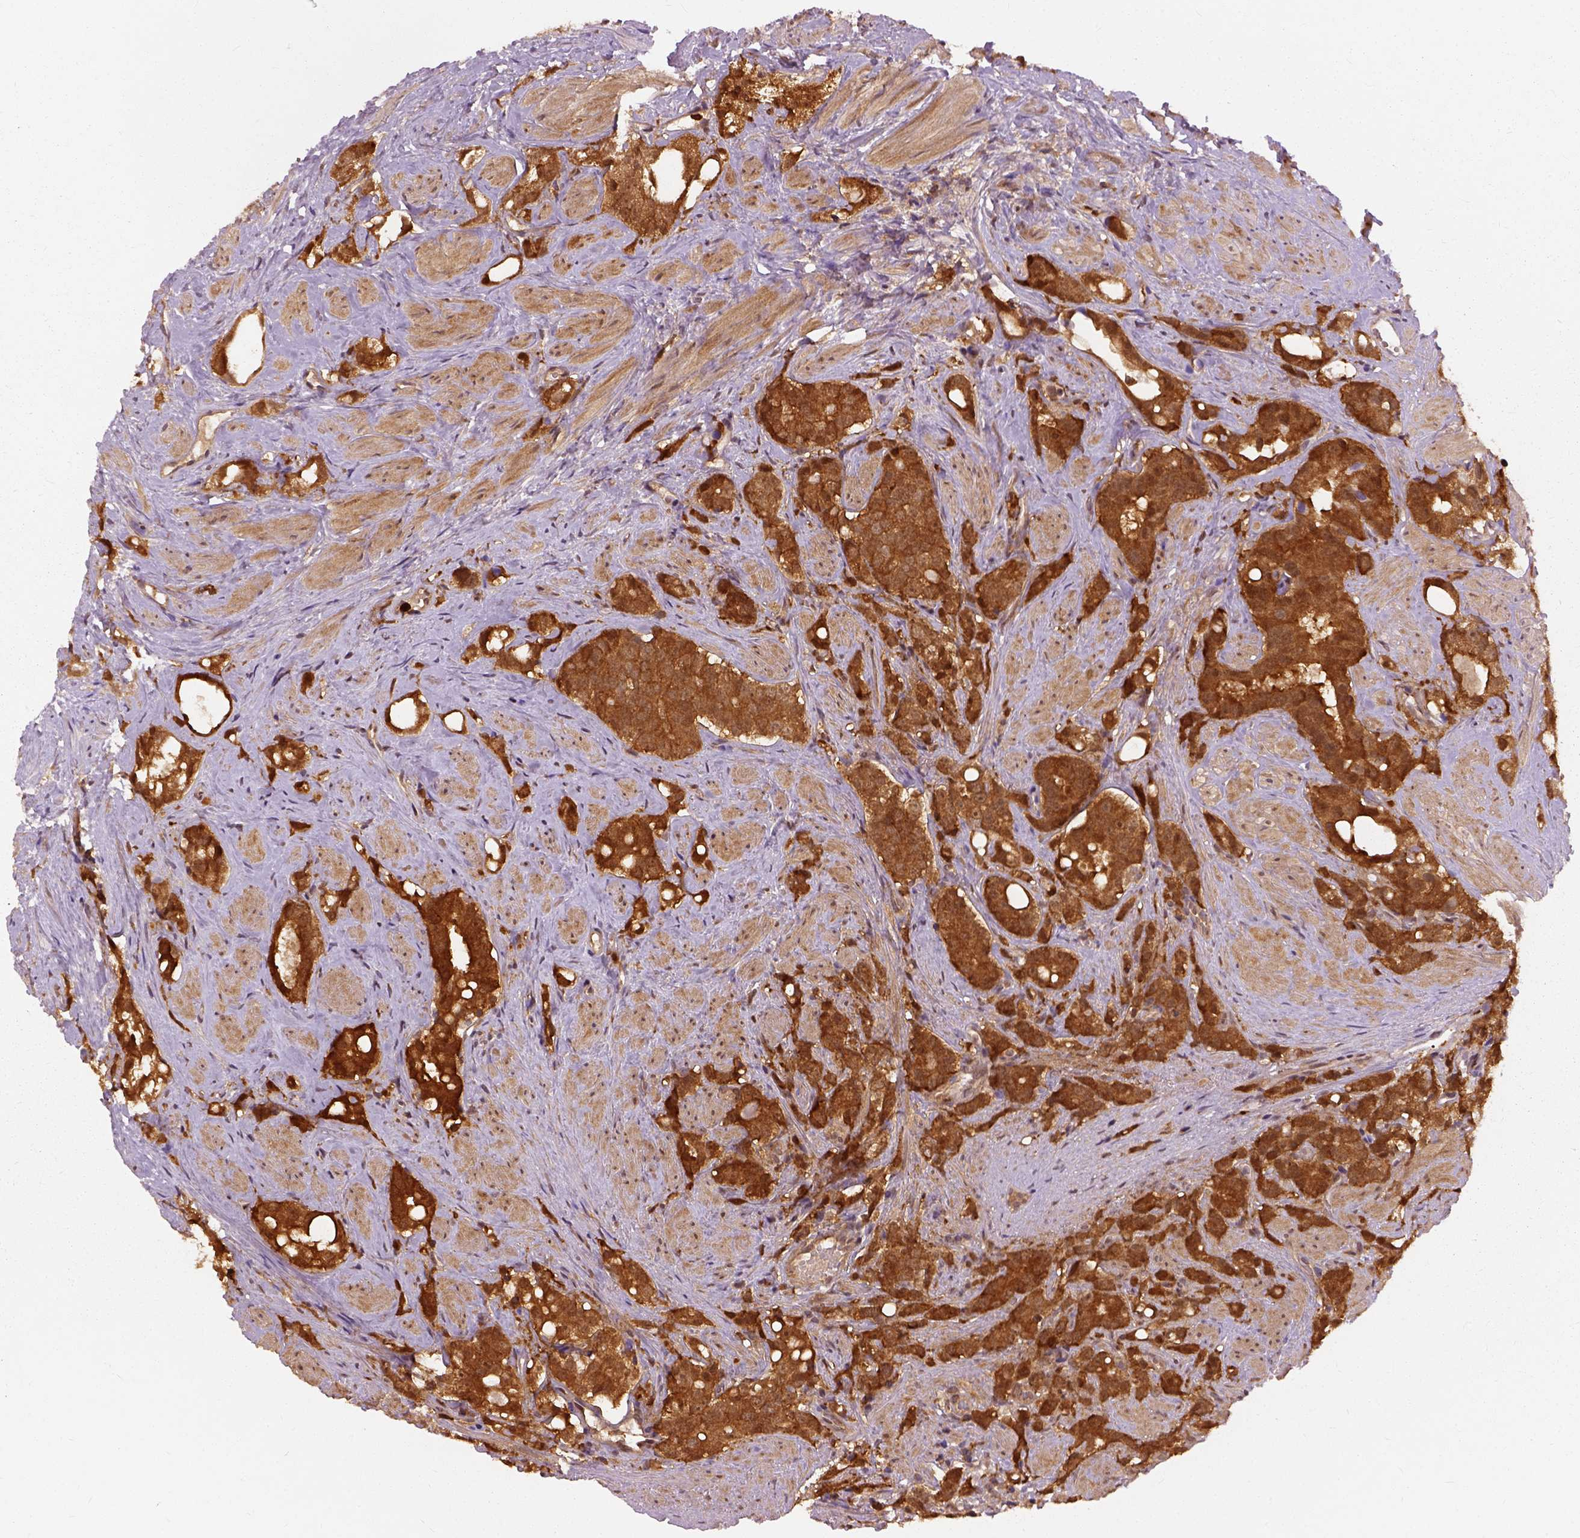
{"staining": {"intensity": "strong", "quantity": ">75%", "location": "cytoplasmic/membranous,nuclear"}, "tissue": "prostate cancer", "cell_type": "Tumor cells", "image_type": "cancer", "snomed": [{"axis": "morphology", "description": "Adenocarcinoma, High grade"}, {"axis": "topography", "description": "Prostate"}], "caption": "Immunohistochemical staining of human prostate high-grade adenocarcinoma shows high levels of strong cytoplasmic/membranous and nuclear protein staining in approximately >75% of tumor cells. (IHC, brightfield microscopy, high magnification).", "gene": "GPI", "patient": {"sex": "male", "age": 75}}